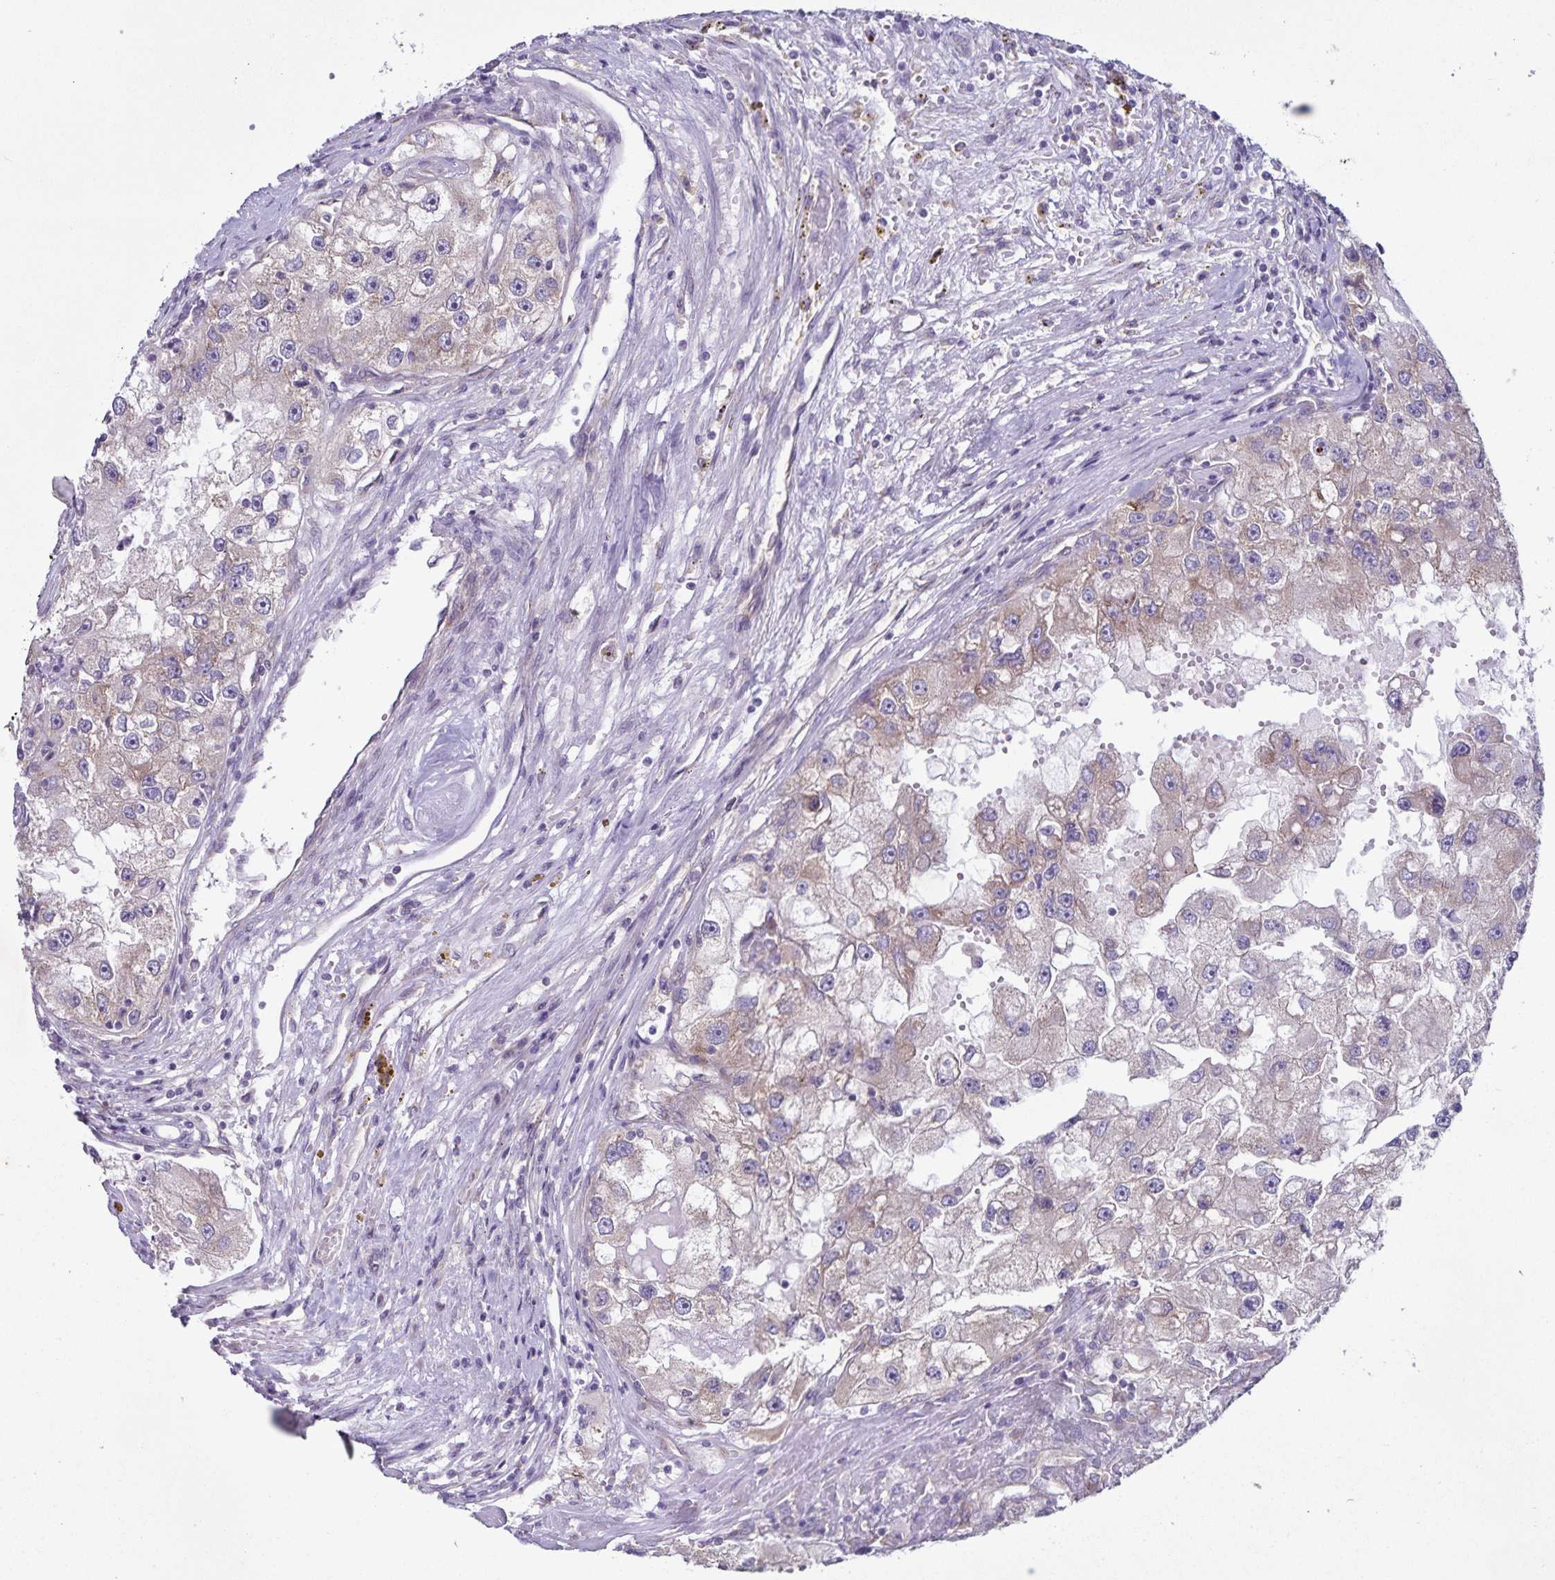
{"staining": {"intensity": "weak", "quantity": "25%-75%", "location": "cytoplasmic/membranous"}, "tissue": "renal cancer", "cell_type": "Tumor cells", "image_type": "cancer", "snomed": [{"axis": "morphology", "description": "Adenocarcinoma, NOS"}, {"axis": "topography", "description": "Kidney"}], "caption": "Immunohistochemical staining of human adenocarcinoma (renal) demonstrates weak cytoplasmic/membranous protein staining in about 25%-75% of tumor cells. The protein is stained brown, and the nuclei are stained in blue (DAB (3,3'-diaminobenzidine) IHC with brightfield microscopy, high magnification).", "gene": "FAM120A", "patient": {"sex": "male", "age": 63}}